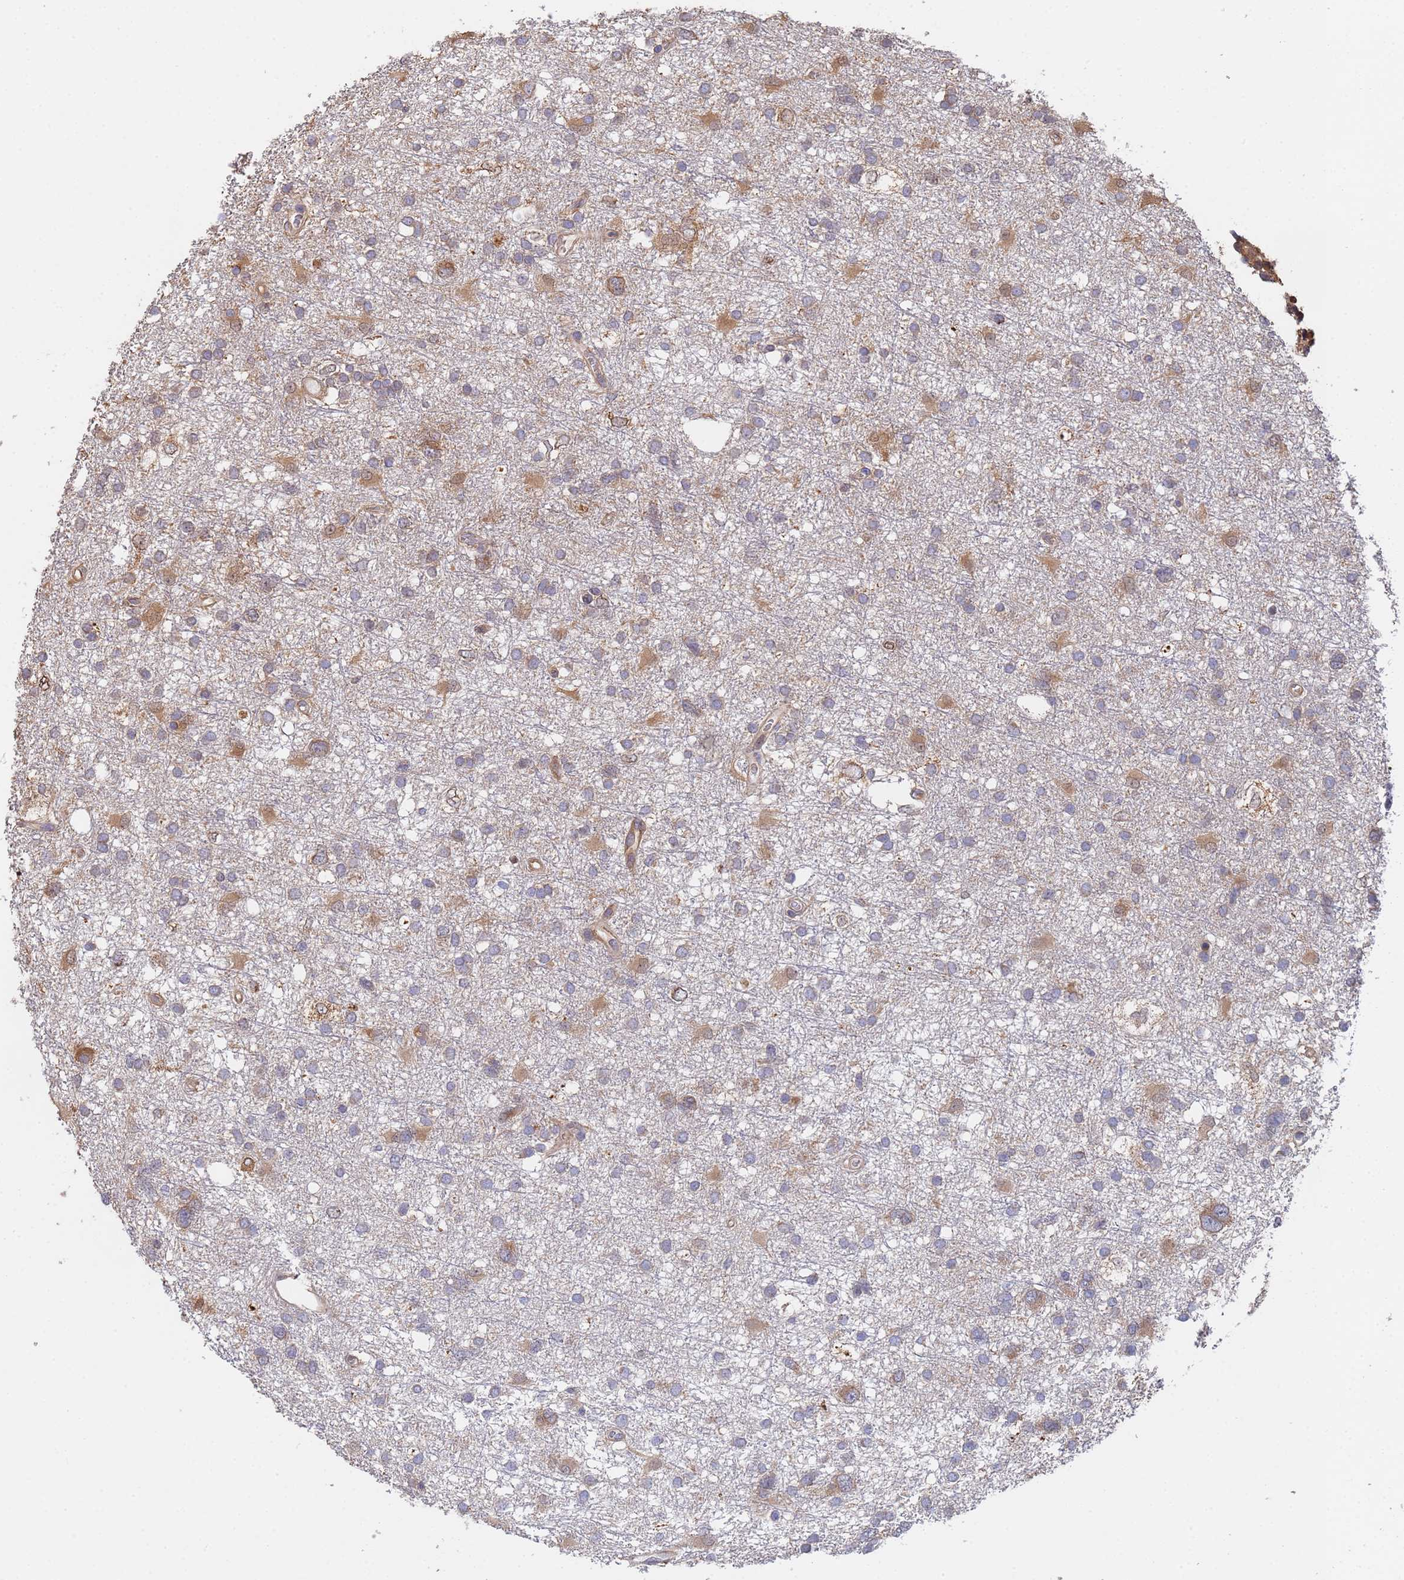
{"staining": {"intensity": "moderate", "quantity": "25%-75%", "location": "cytoplasmic/membranous"}, "tissue": "glioma", "cell_type": "Tumor cells", "image_type": "cancer", "snomed": [{"axis": "morphology", "description": "Glioma, malignant, High grade"}, {"axis": "topography", "description": "Brain"}], "caption": "There is medium levels of moderate cytoplasmic/membranous staining in tumor cells of glioma, as demonstrated by immunohistochemical staining (brown color).", "gene": "FAM25A", "patient": {"sex": "male", "age": 61}}